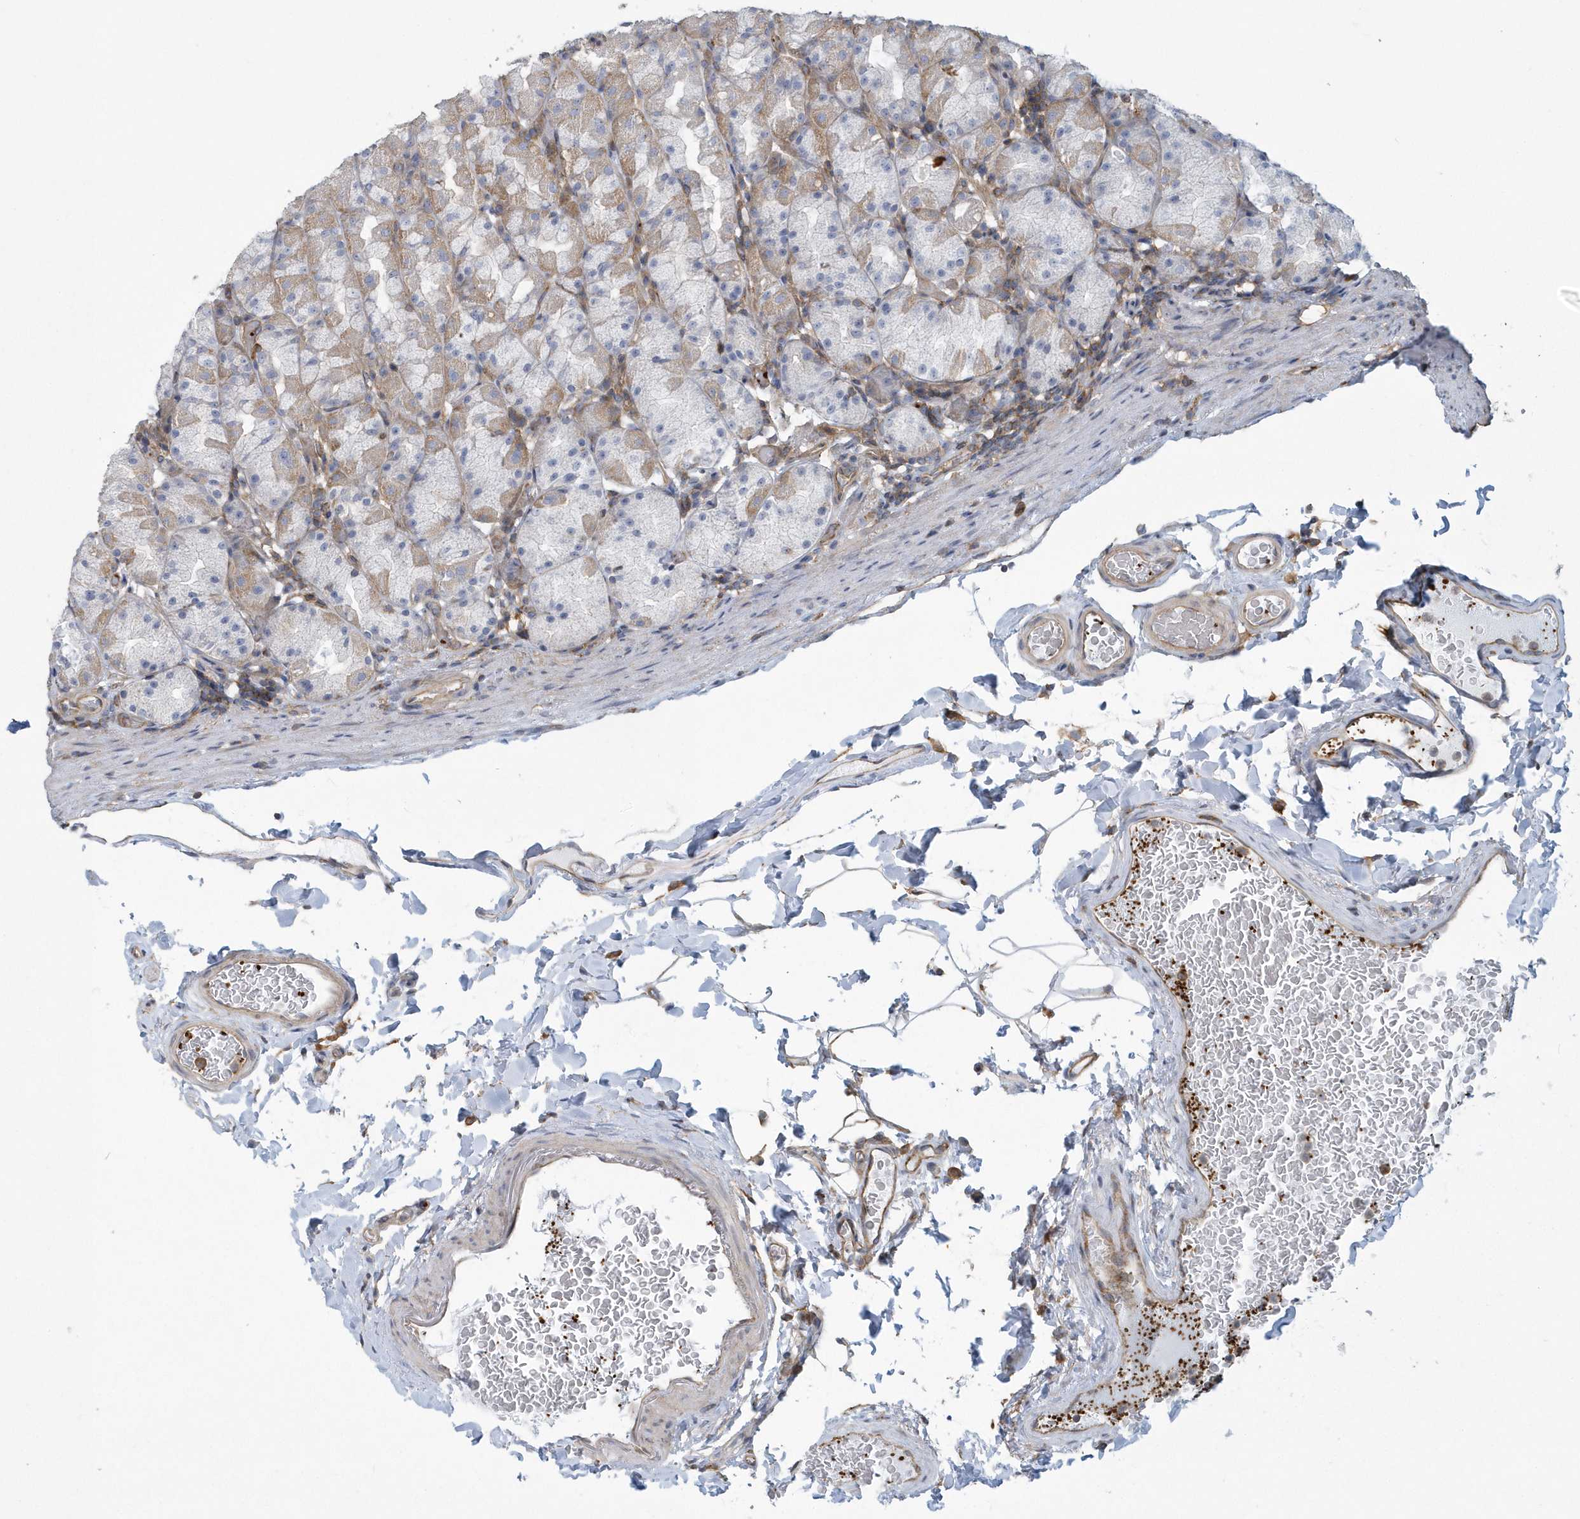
{"staining": {"intensity": "weak", "quantity": "<25%", "location": "cytoplasmic/membranous"}, "tissue": "stomach", "cell_type": "Glandular cells", "image_type": "normal", "snomed": [{"axis": "morphology", "description": "Normal tissue, NOS"}, {"axis": "topography", "description": "Stomach, upper"}], "caption": "Protein analysis of normal stomach shows no significant positivity in glandular cells. Brightfield microscopy of IHC stained with DAB (3,3'-diaminobenzidine) (brown) and hematoxylin (blue), captured at high magnification.", "gene": "ARAP2", "patient": {"sex": "male", "age": 68}}